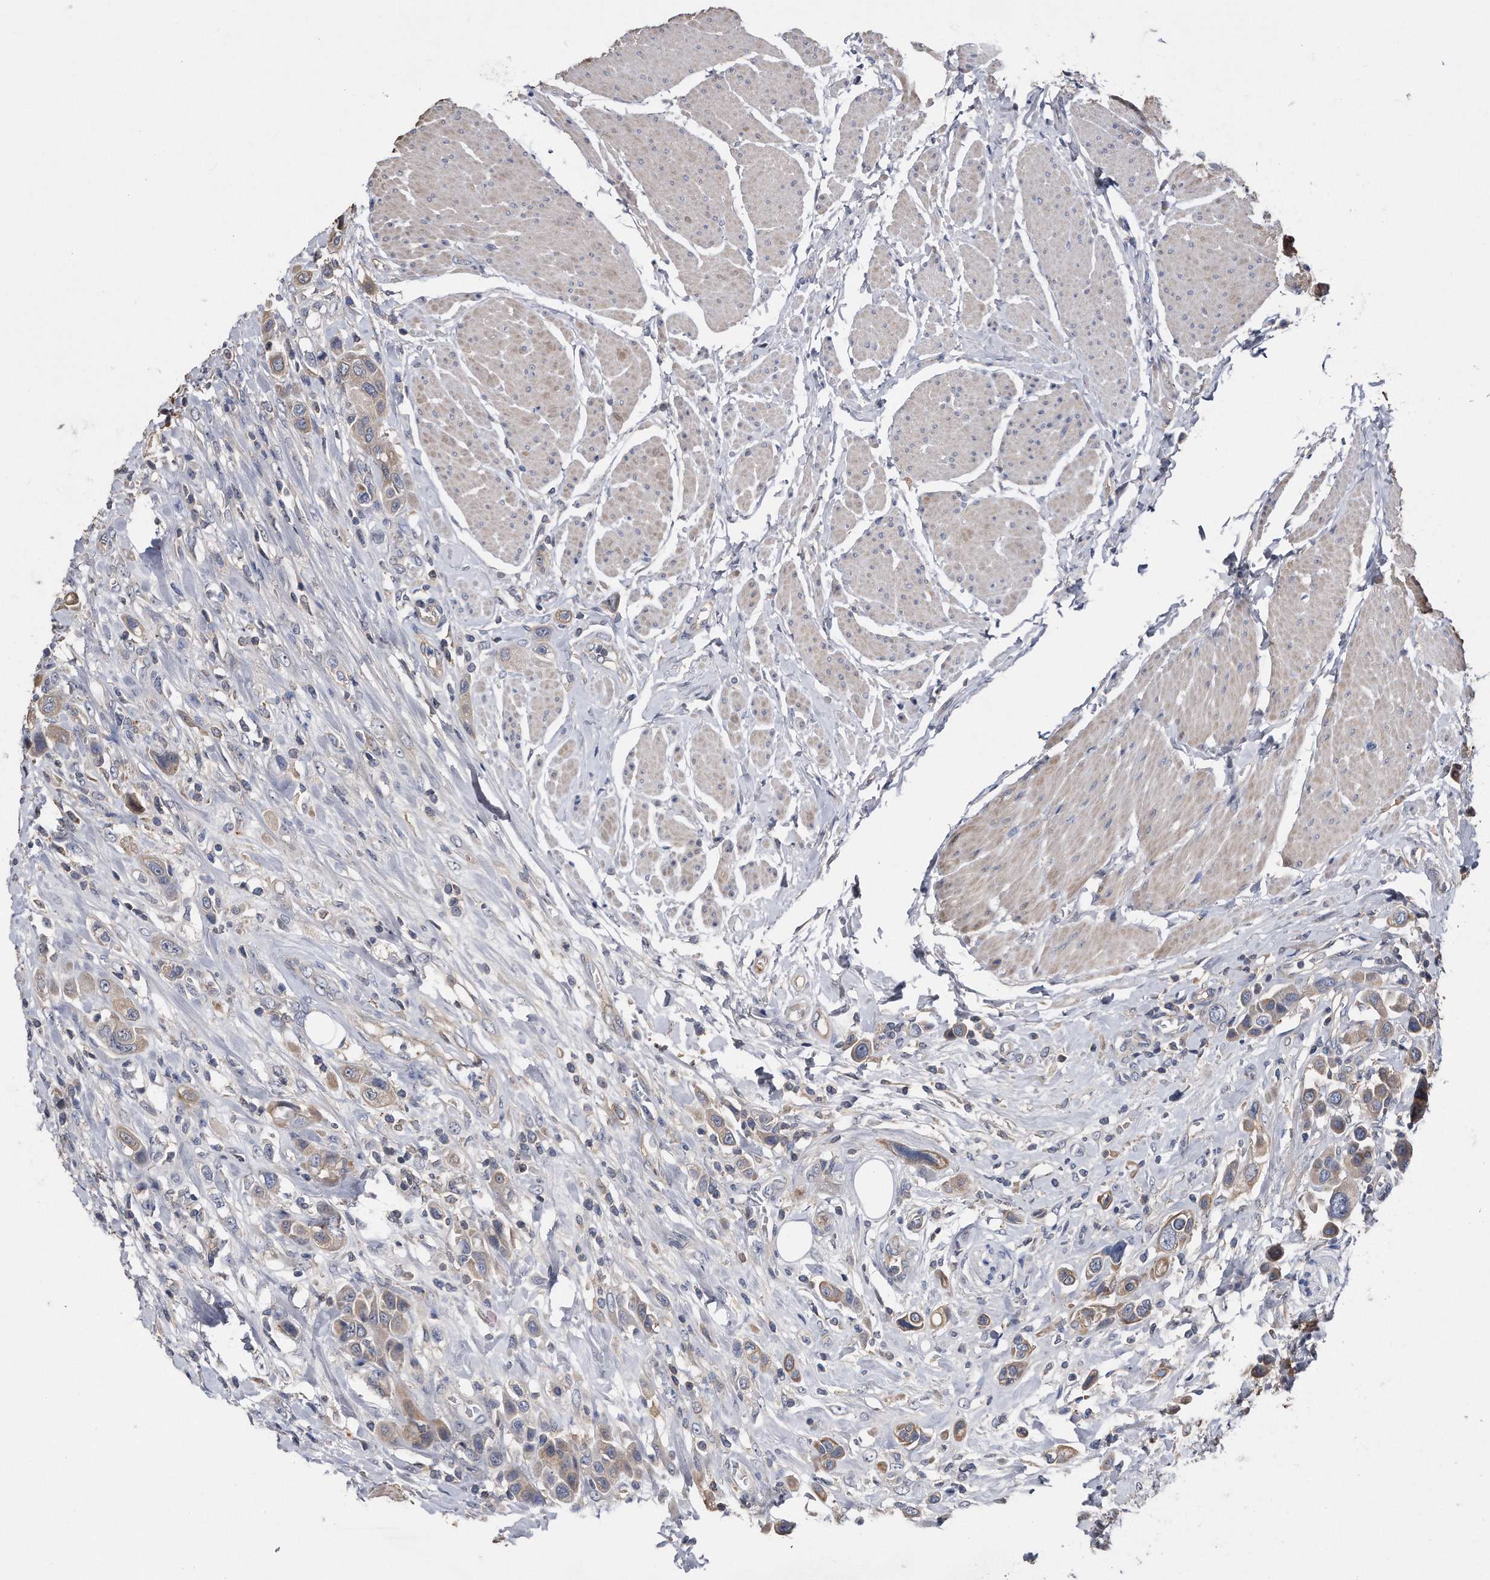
{"staining": {"intensity": "weak", "quantity": ">75%", "location": "cytoplasmic/membranous"}, "tissue": "urothelial cancer", "cell_type": "Tumor cells", "image_type": "cancer", "snomed": [{"axis": "morphology", "description": "Urothelial carcinoma, High grade"}, {"axis": "topography", "description": "Urinary bladder"}], "caption": "An image of urothelial cancer stained for a protein demonstrates weak cytoplasmic/membranous brown staining in tumor cells. The staining was performed using DAB (3,3'-diaminobenzidine), with brown indicating positive protein expression. Nuclei are stained blue with hematoxylin.", "gene": "KCND3", "patient": {"sex": "male", "age": 50}}